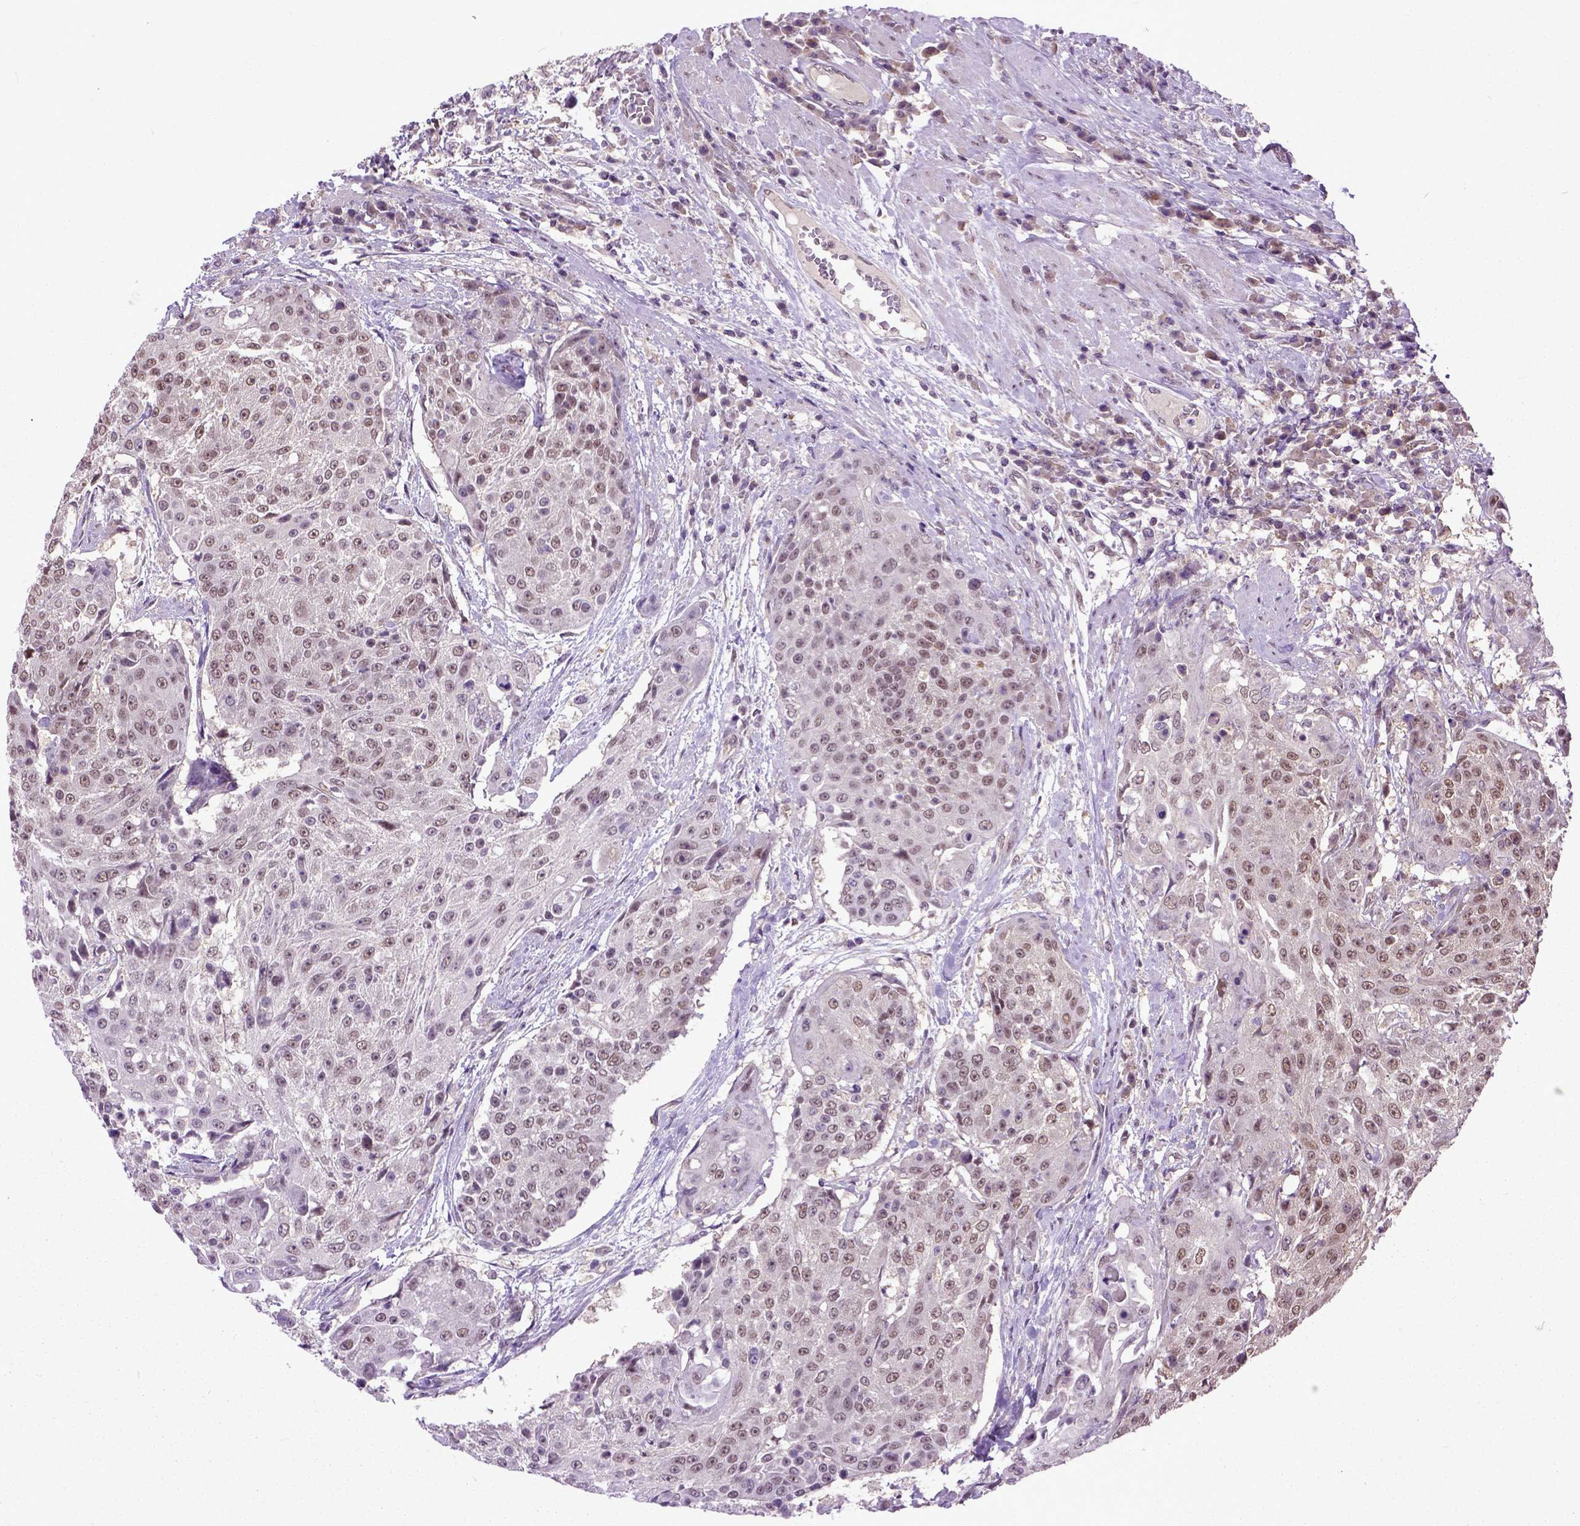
{"staining": {"intensity": "moderate", "quantity": "<25%", "location": "nuclear"}, "tissue": "urothelial cancer", "cell_type": "Tumor cells", "image_type": "cancer", "snomed": [{"axis": "morphology", "description": "Urothelial carcinoma, High grade"}, {"axis": "topography", "description": "Urinary bladder"}], "caption": "Protein expression analysis of human urothelial cancer reveals moderate nuclear expression in about <25% of tumor cells. Using DAB (3,3'-diaminobenzidine) (brown) and hematoxylin (blue) stains, captured at high magnification using brightfield microscopy.", "gene": "UBA3", "patient": {"sex": "female", "age": 63}}